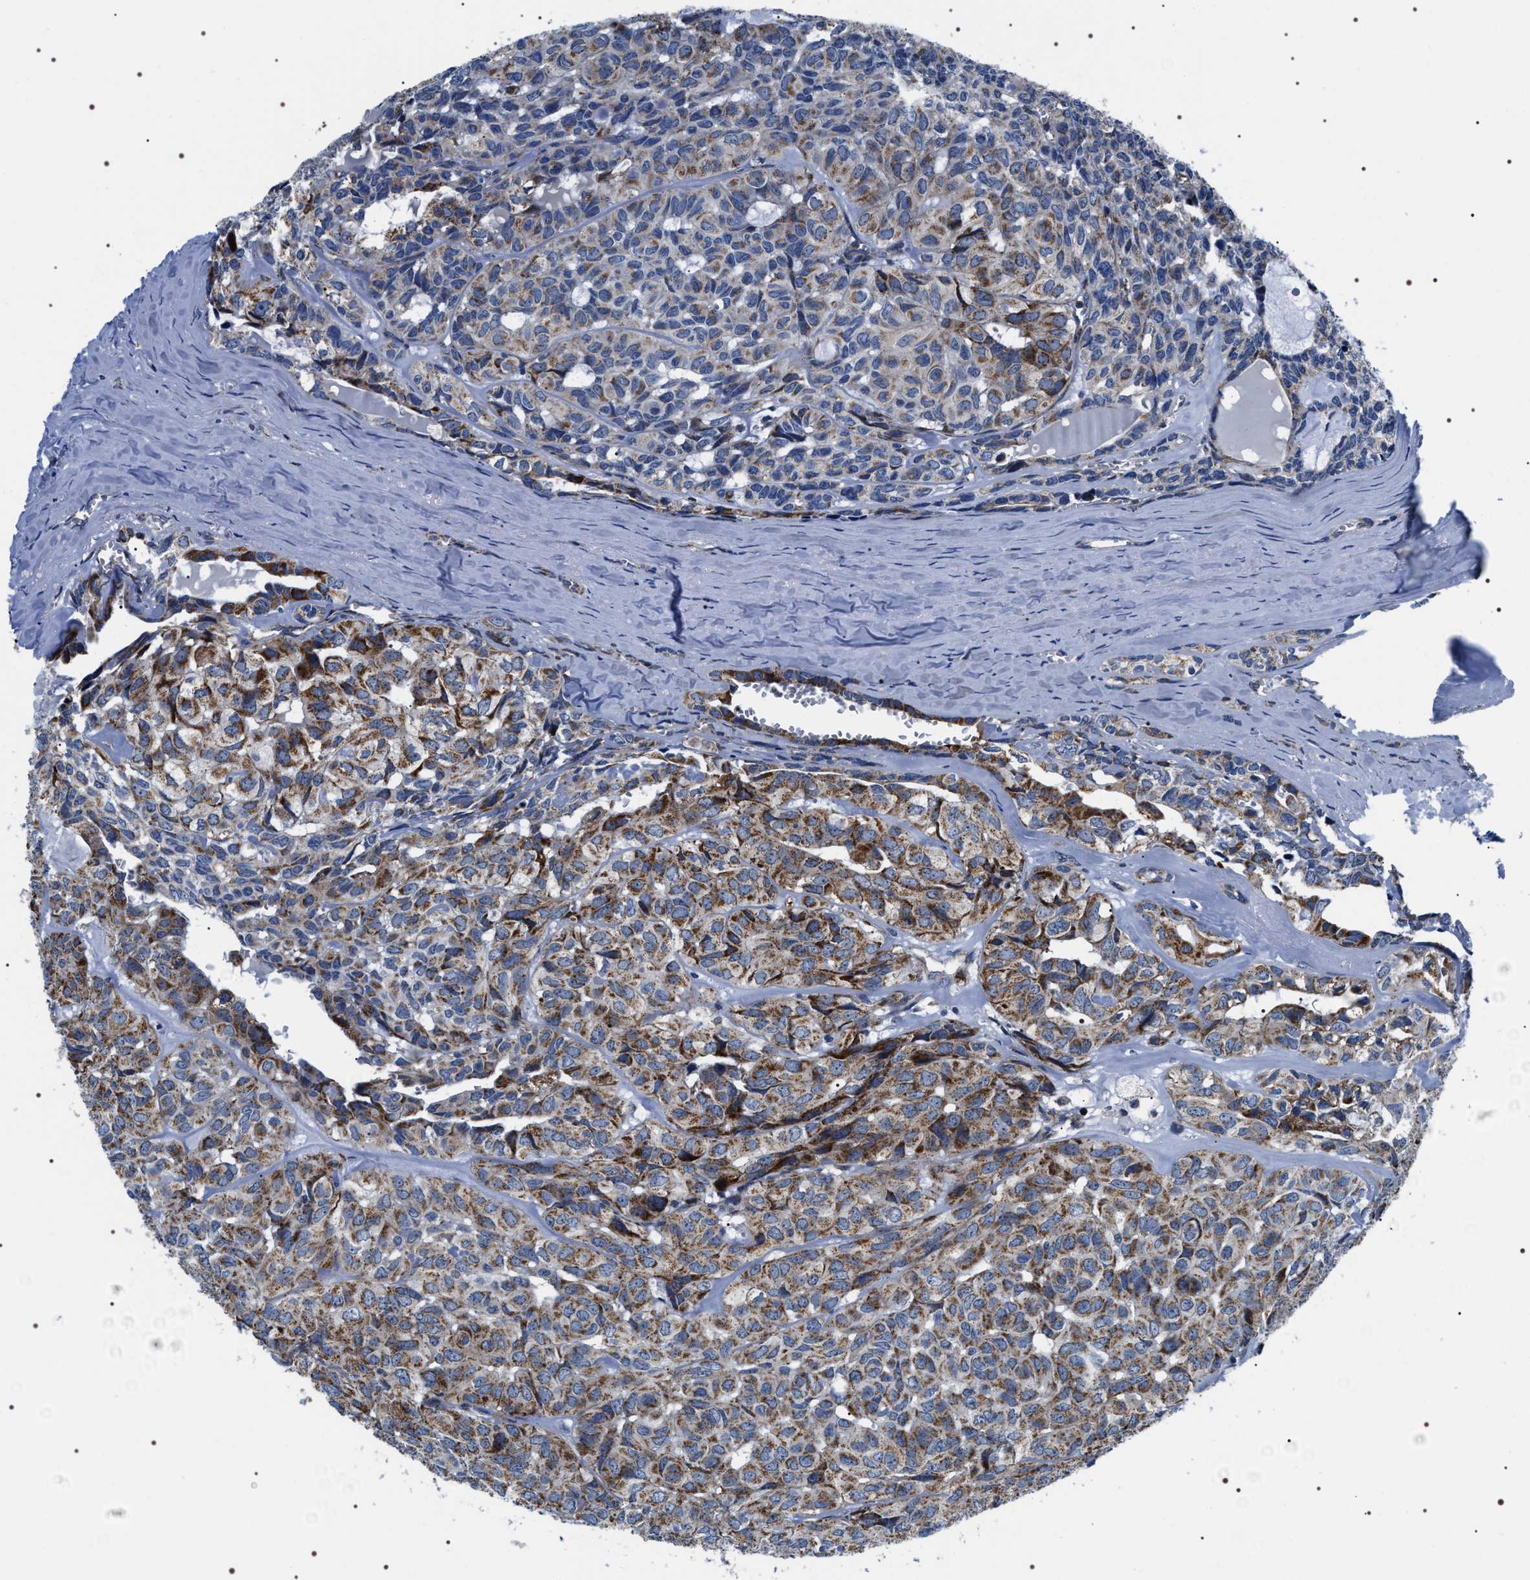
{"staining": {"intensity": "moderate", "quantity": ">75%", "location": "cytoplasmic/membranous"}, "tissue": "head and neck cancer", "cell_type": "Tumor cells", "image_type": "cancer", "snomed": [{"axis": "morphology", "description": "Adenocarcinoma, NOS"}, {"axis": "topography", "description": "Salivary gland, NOS"}, {"axis": "topography", "description": "Head-Neck"}], "caption": "A brown stain highlights moderate cytoplasmic/membranous staining of a protein in head and neck adenocarcinoma tumor cells.", "gene": "NTMT1", "patient": {"sex": "female", "age": 76}}